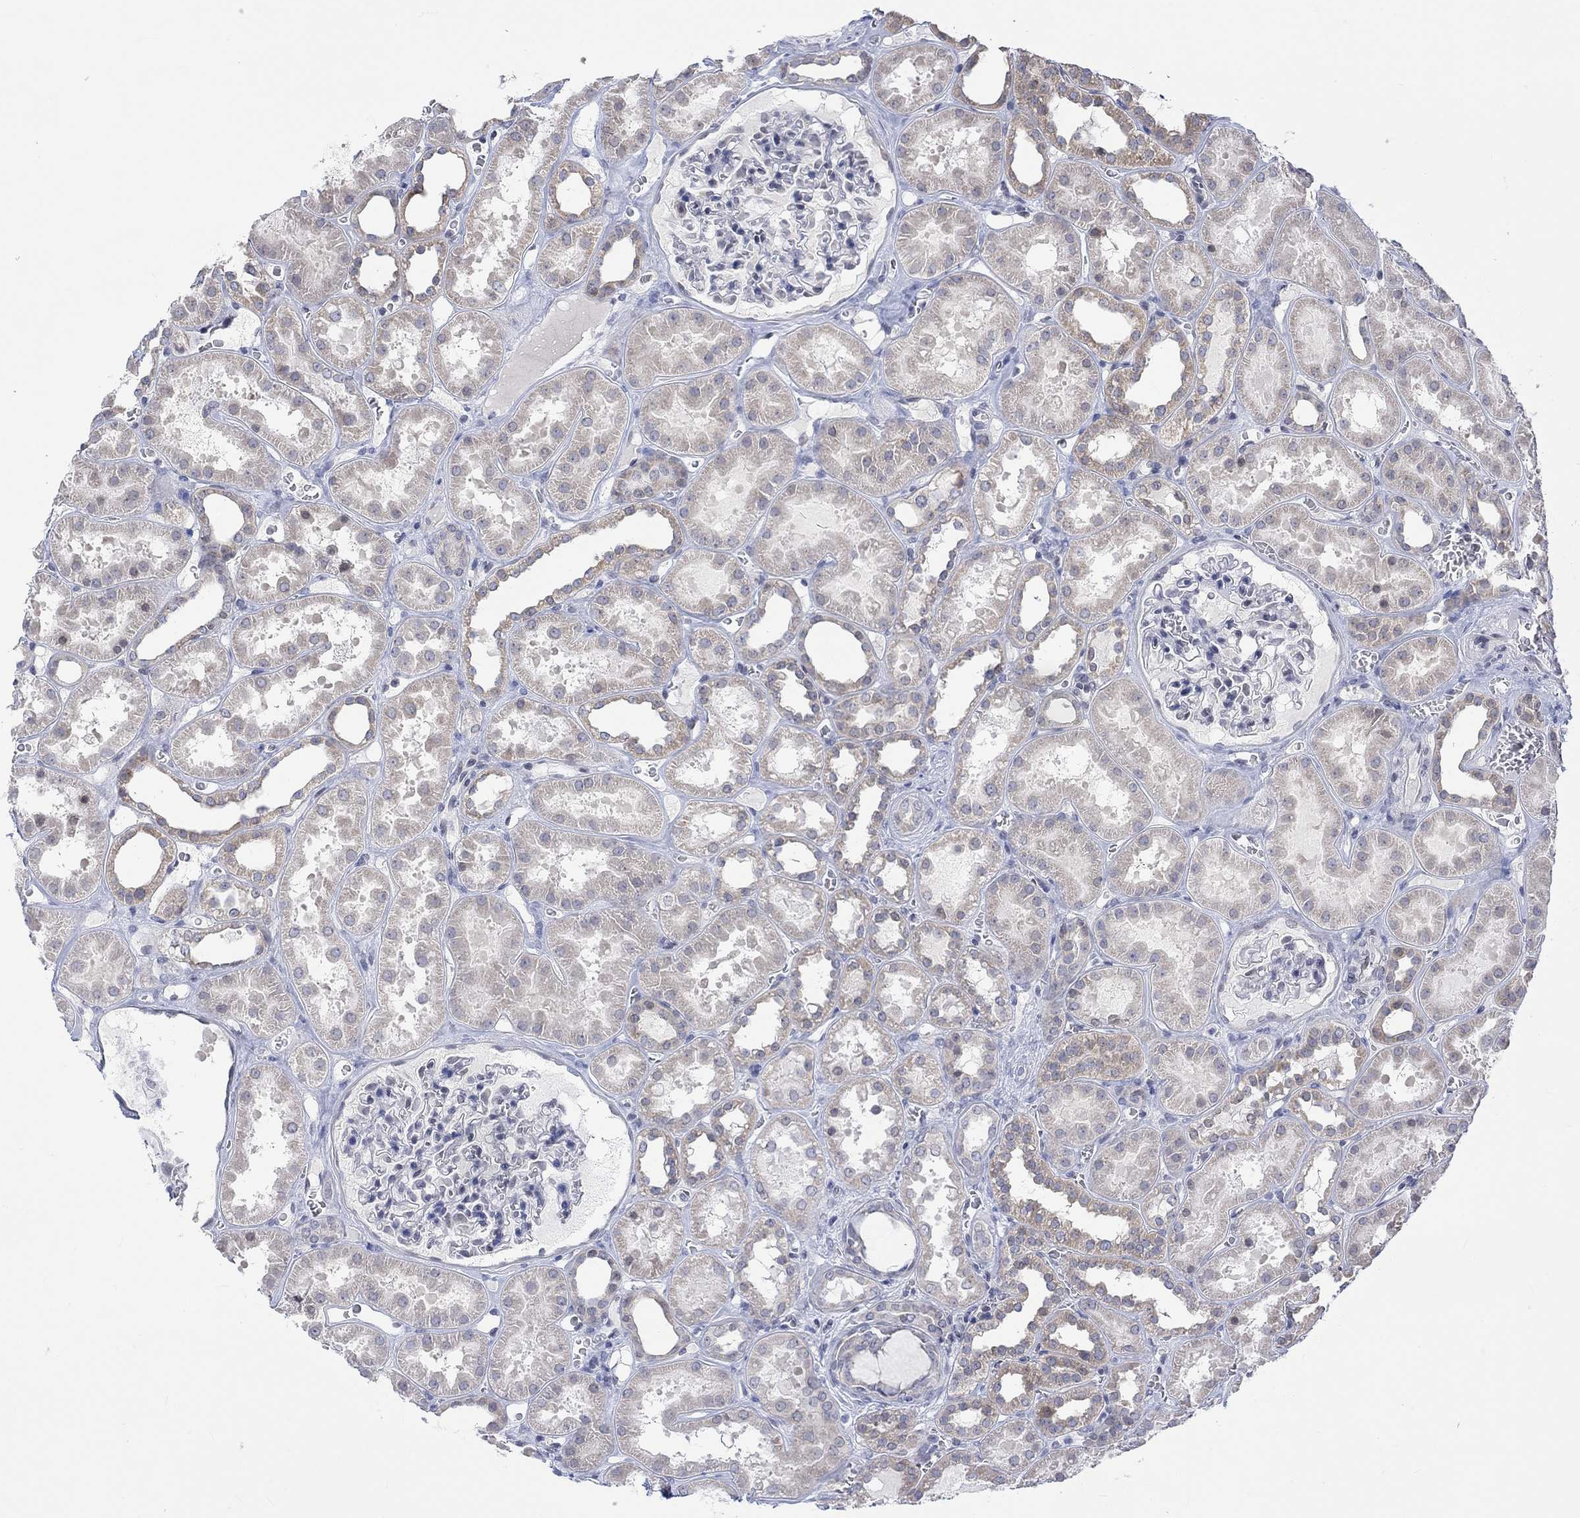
{"staining": {"intensity": "negative", "quantity": "none", "location": "none"}, "tissue": "kidney", "cell_type": "Cells in glomeruli", "image_type": "normal", "snomed": [{"axis": "morphology", "description": "Normal tissue, NOS"}, {"axis": "topography", "description": "Kidney"}], "caption": "This is an IHC micrograph of unremarkable human kidney. There is no expression in cells in glomeruli.", "gene": "DCX", "patient": {"sex": "female", "age": 41}}